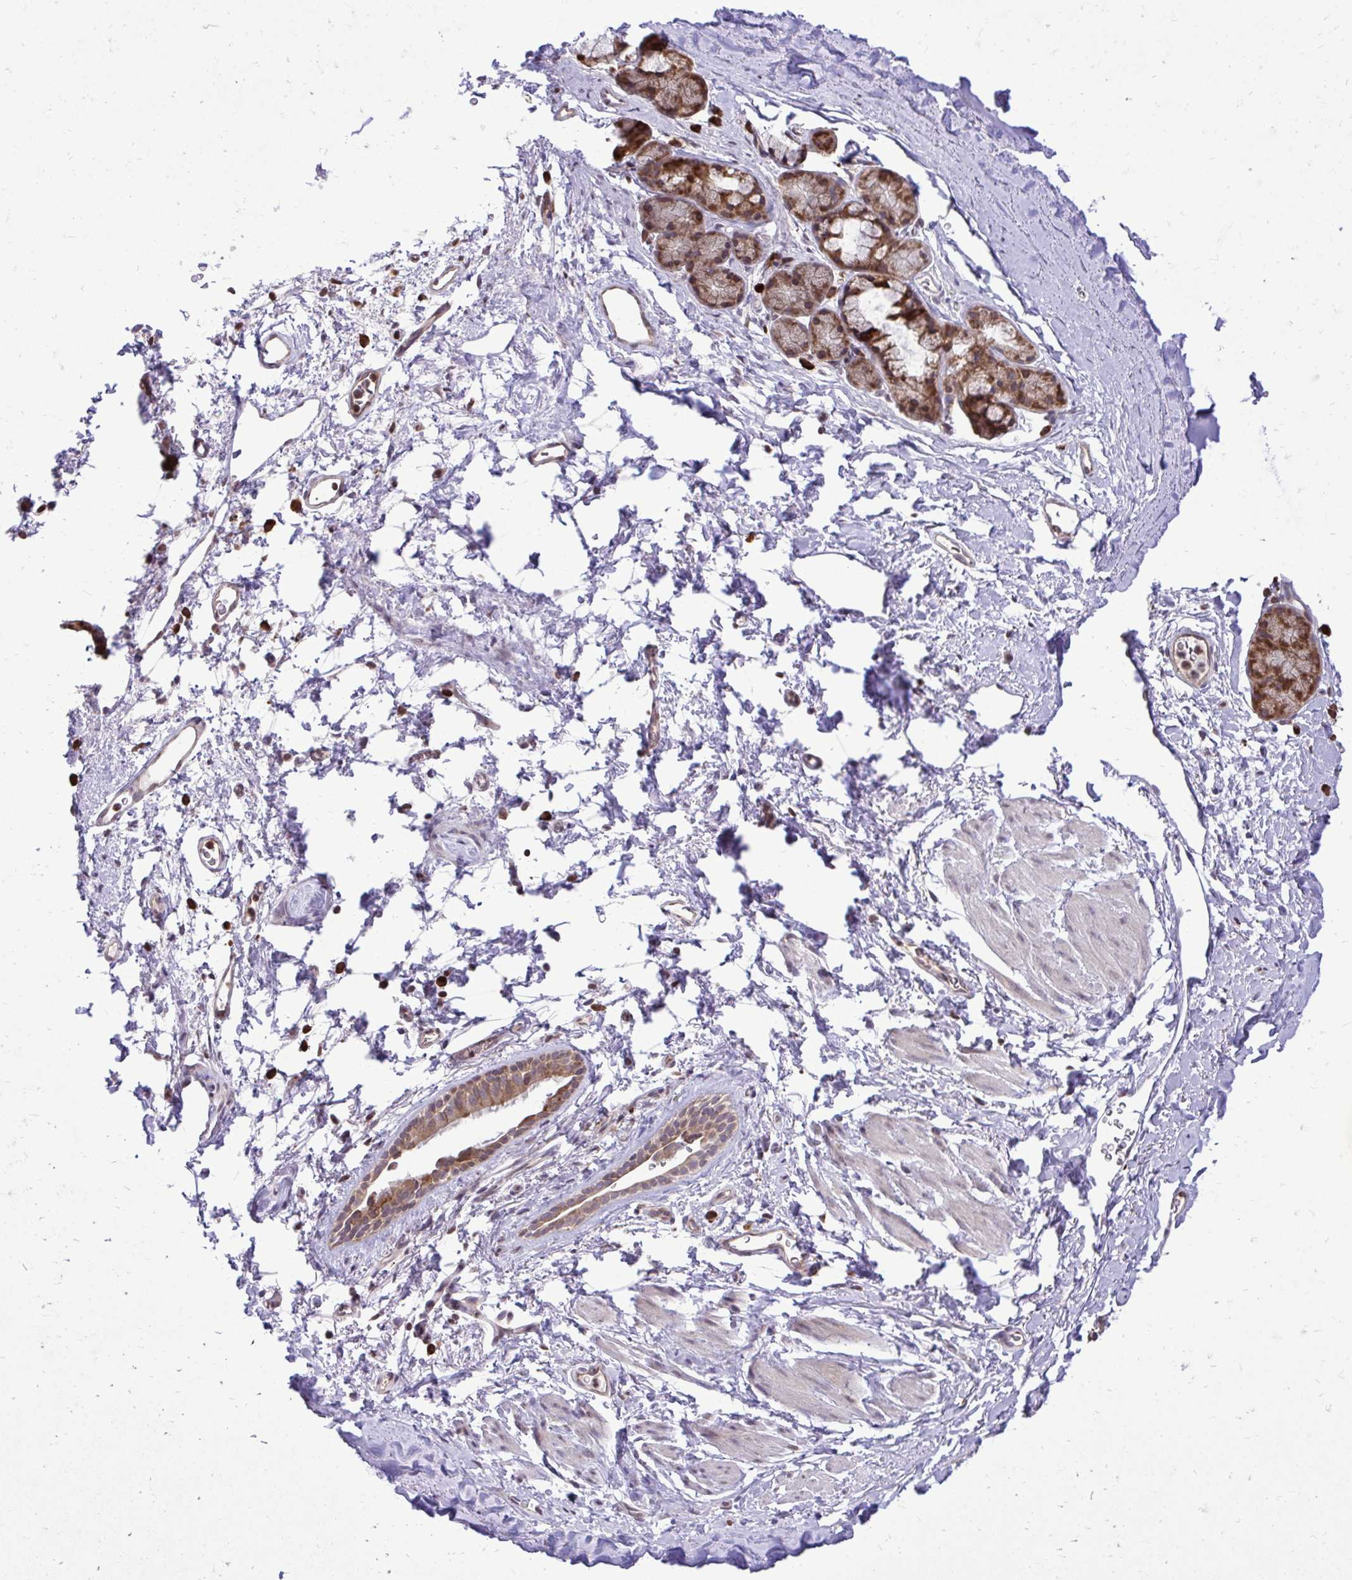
{"staining": {"intensity": "negative", "quantity": "none", "location": "none"}, "tissue": "adipose tissue", "cell_type": "Adipocytes", "image_type": "normal", "snomed": [{"axis": "morphology", "description": "Normal tissue, NOS"}, {"axis": "topography", "description": "Lymph node"}, {"axis": "topography", "description": "Cartilage tissue"}, {"axis": "topography", "description": "Bronchus"}], "caption": "Histopathology image shows no protein positivity in adipocytes of unremarkable adipose tissue. Nuclei are stained in blue.", "gene": "METTL9", "patient": {"sex": "female", "age": 70}}